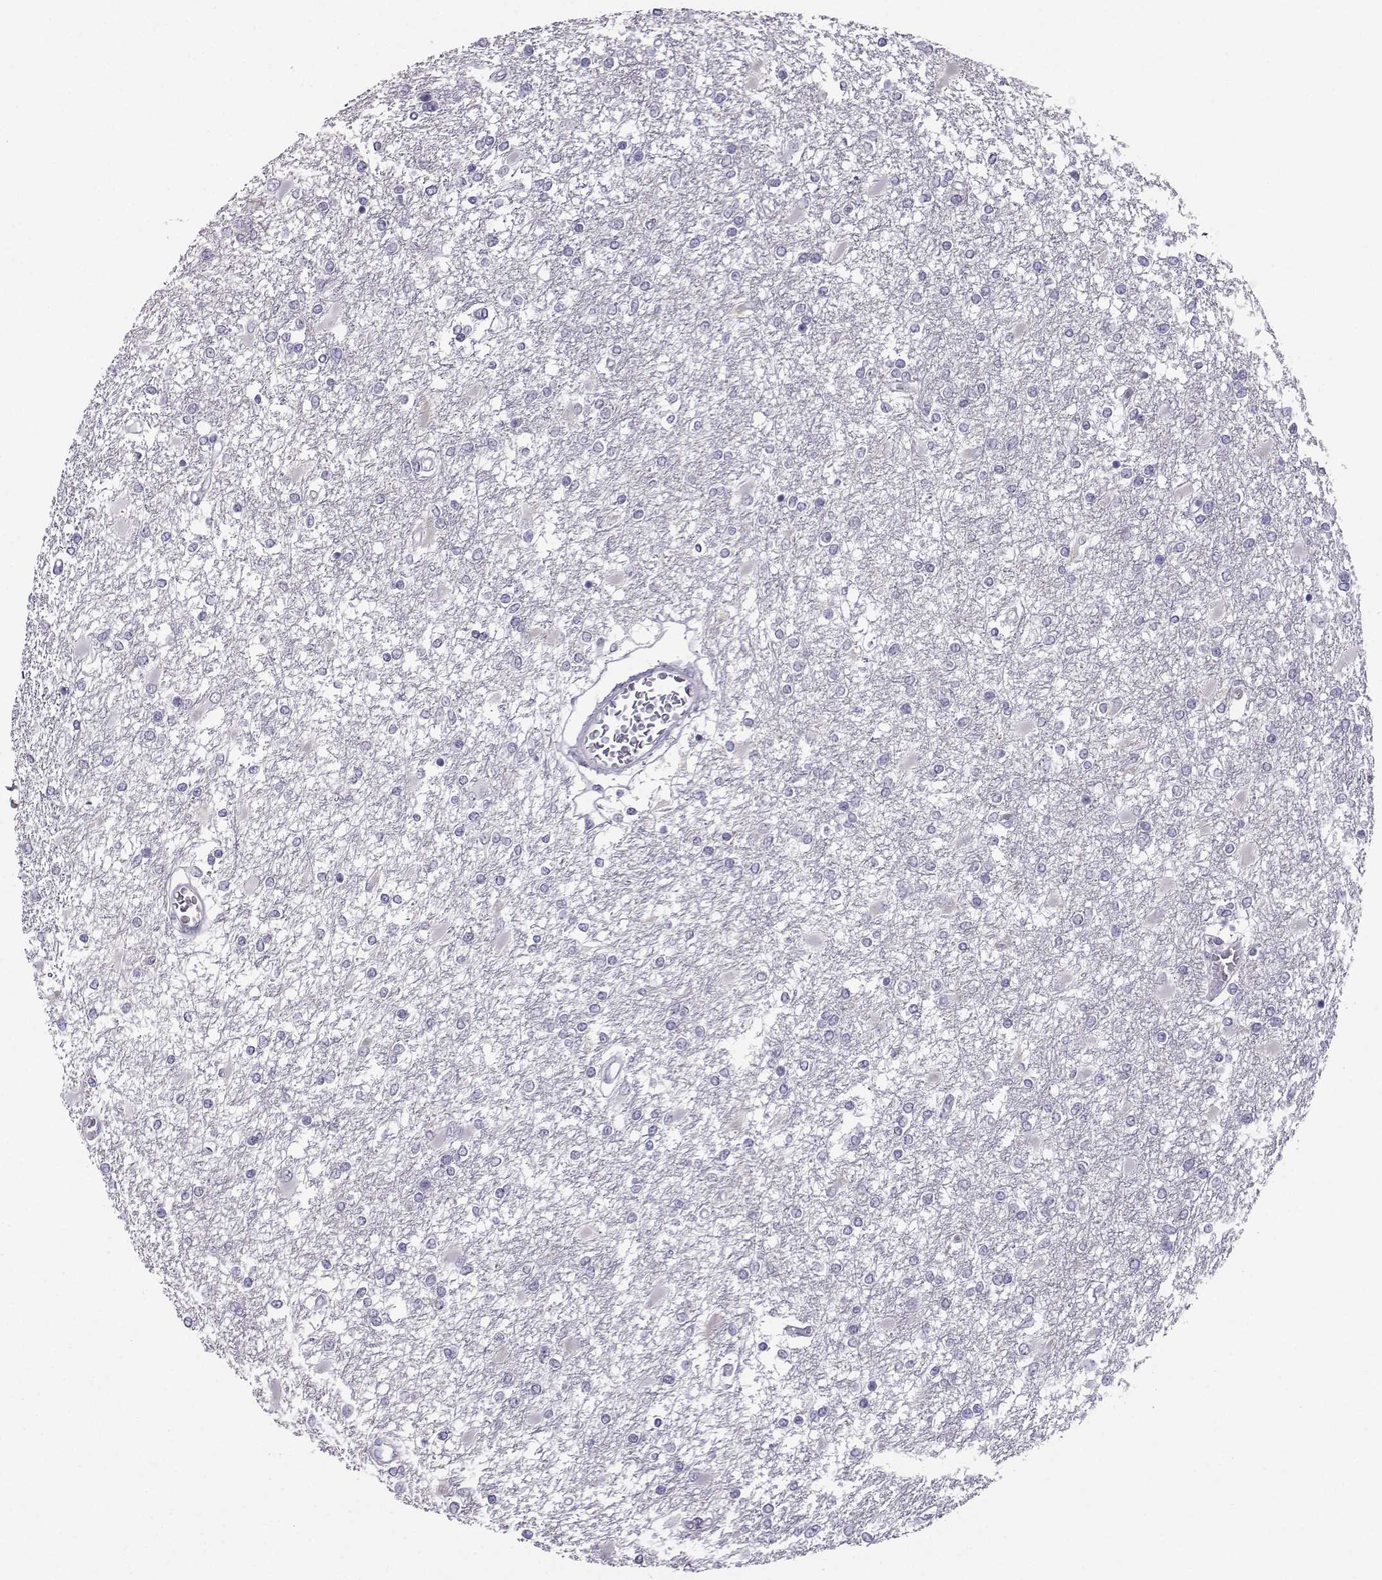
{"staining": {"intensity": "negative", "quantity": "none", "location": "none"}, "tissue": "glioma", "cell_type": "Tumor cells", "image_type": "cancer", "snomed": [{"axis": "morphology", "description": "Glioma, malignant, High grade"}, {"axis": "topography", "description": "Cerebral cortex"}], "caption": "The immunohistochemistry histopathology image has no significant expression in tumor cells of high-grade glioma (malignant) tissue.", "gene": "ARMC2", "patient": {"sex": "male", "age": 79}}